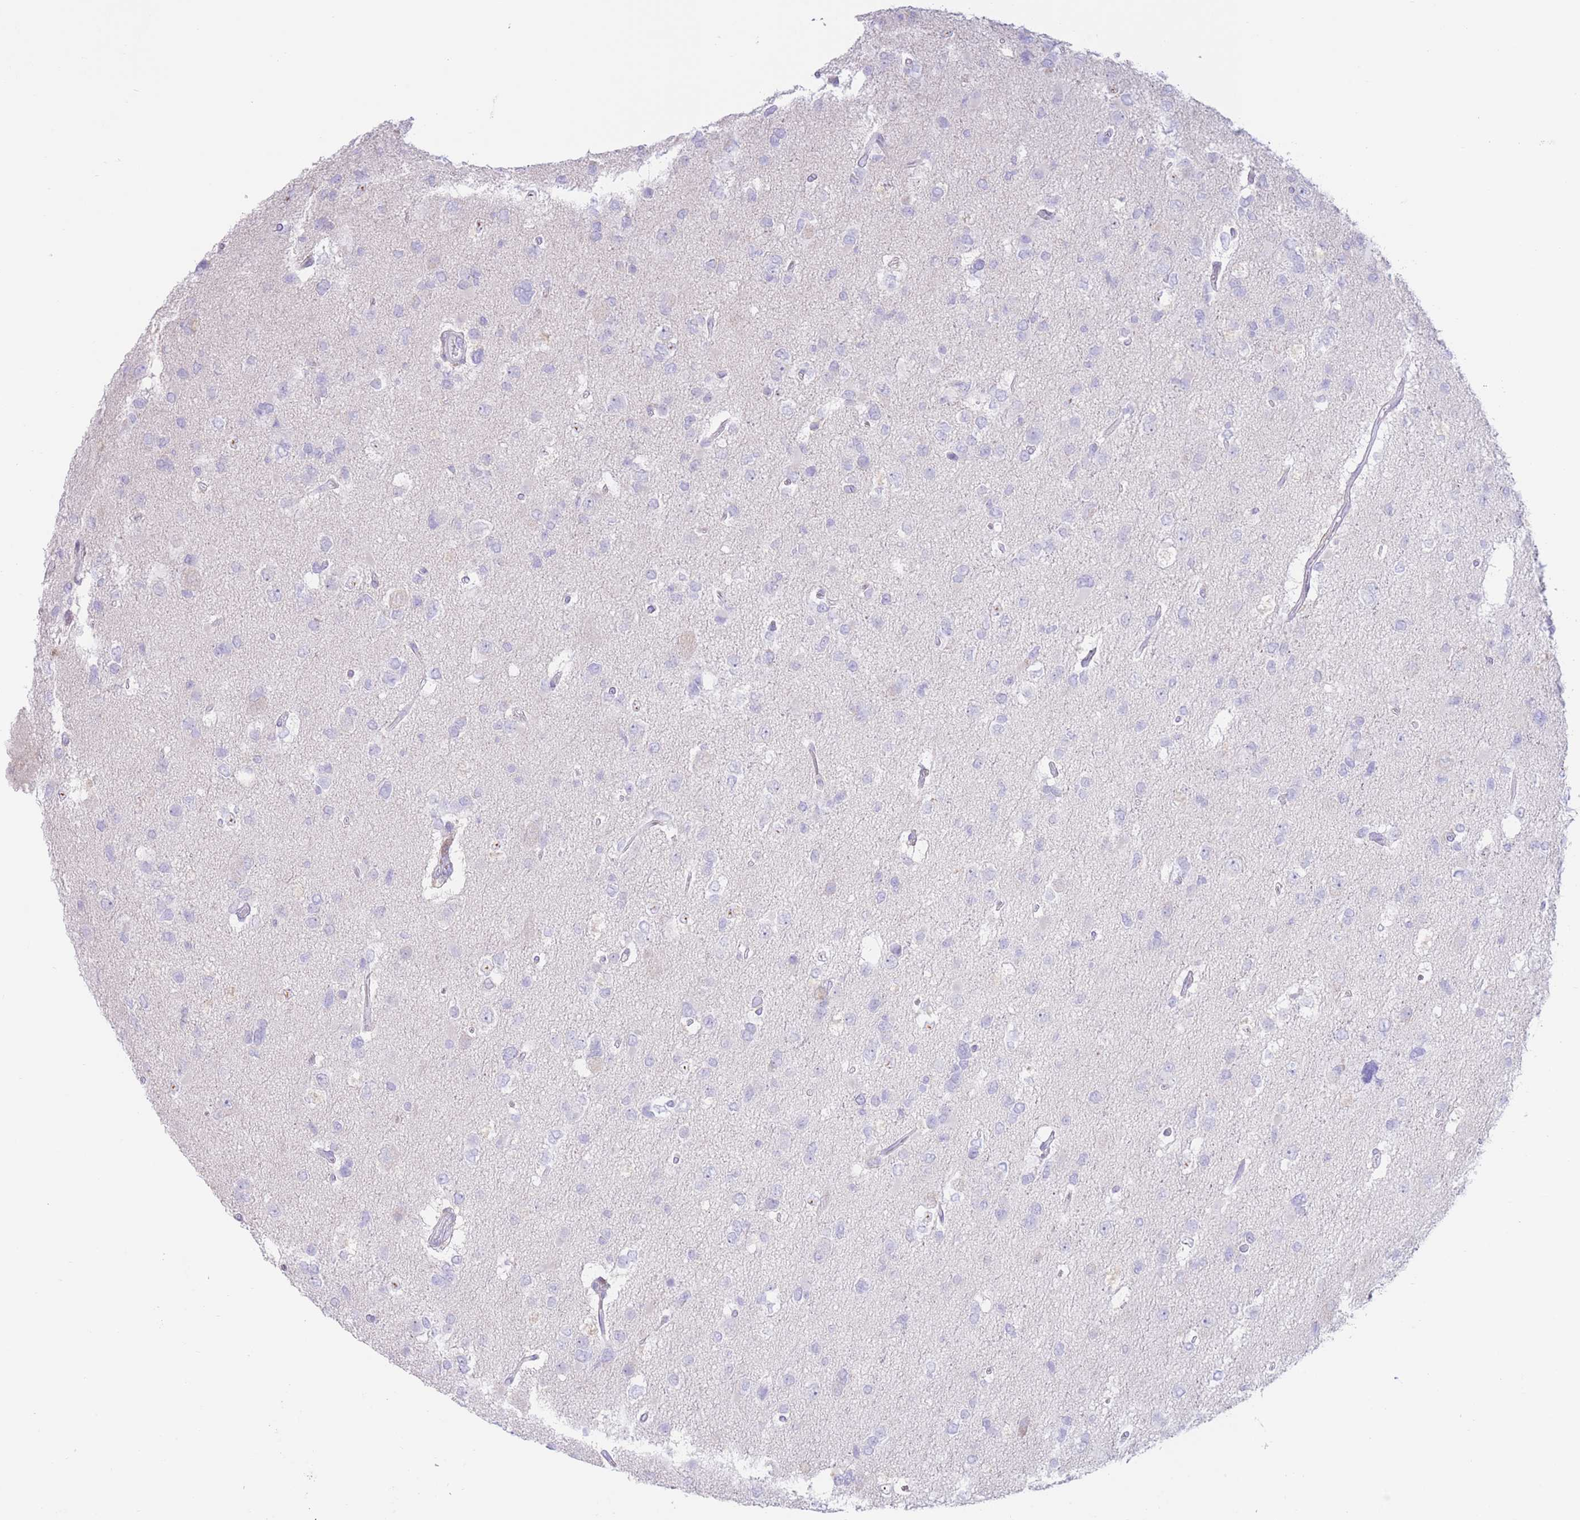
{"staining": {"intensity": "negative", "quantity": "none", "location": "none"}, "tissue": "glioma", "cell_type": "Tumor cells", "image_type": "cancer", "snomed": [{"axis": "morphology", "description": "Glioma, malignant, High grade"}, {"axis": "topography", "description": "Brain"}], "caption": "Immunohistochemistry photomicrograph of human malignant glioma (high-grade) stained for a protein (brown), which shows no staining in tumor cells.", "gene": "FAH", "patient": {"sex": "male", "age": 53}}